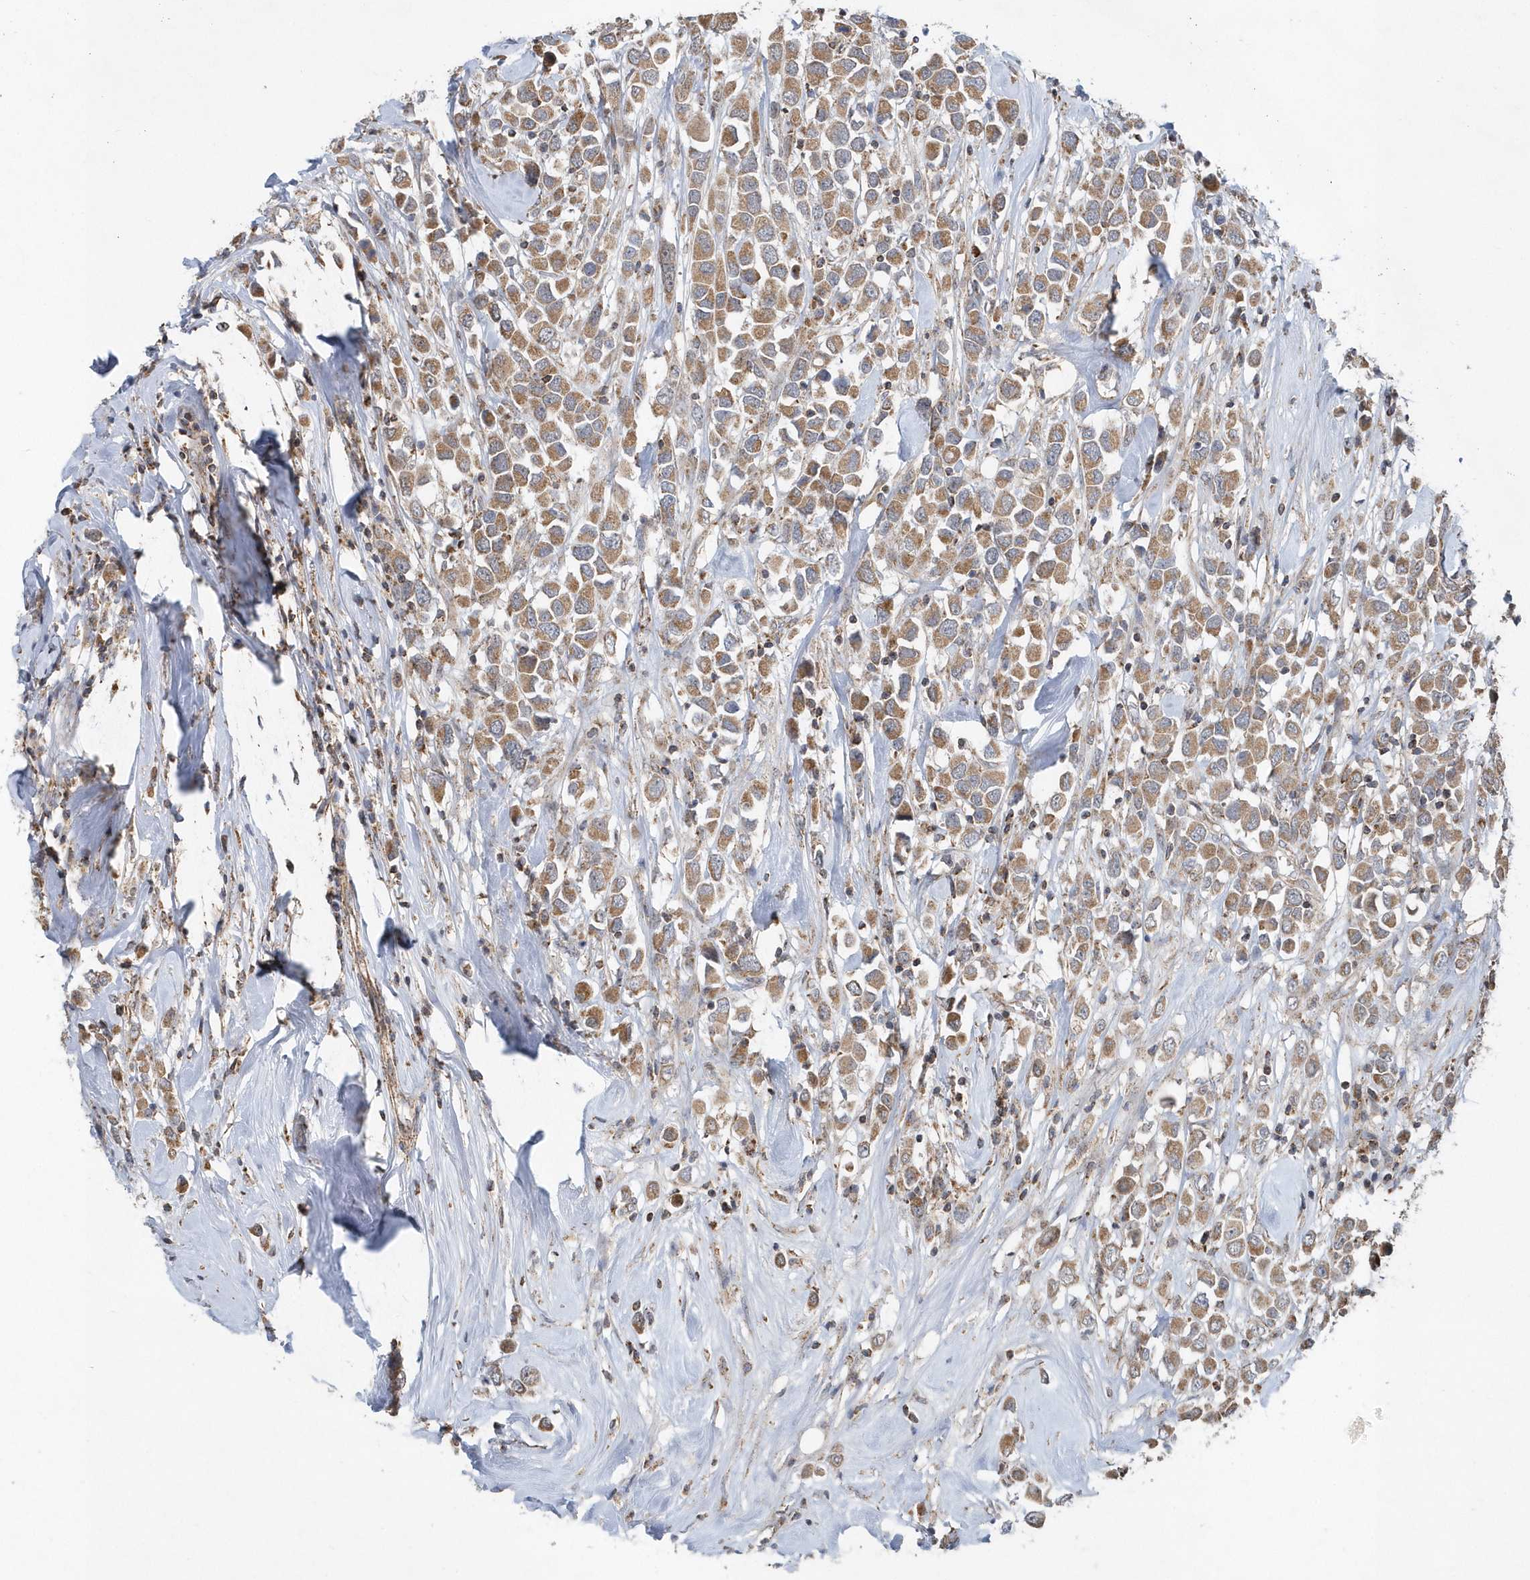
{"staining": {"intensity": "moderate", "quantity": ">75%", "location": "cytoplasmic/membranous"}, "tissue": "breast cancer", "cell_type": "Tumor cells", "image_type": "cancer", "snomed": [{"axis": "morphology", "description": "Duct carcinoma"}, {"axis": "topography", "description": "Breast"}], "caption": "Breast cancer was stained to show a protein in brown. There is medium levels of moderate cytoplasmic/membranous staining in approximately >75% of tumor cells.", "gene": "PPP1R7", "patient": {"sex": "female", "age": 61}}